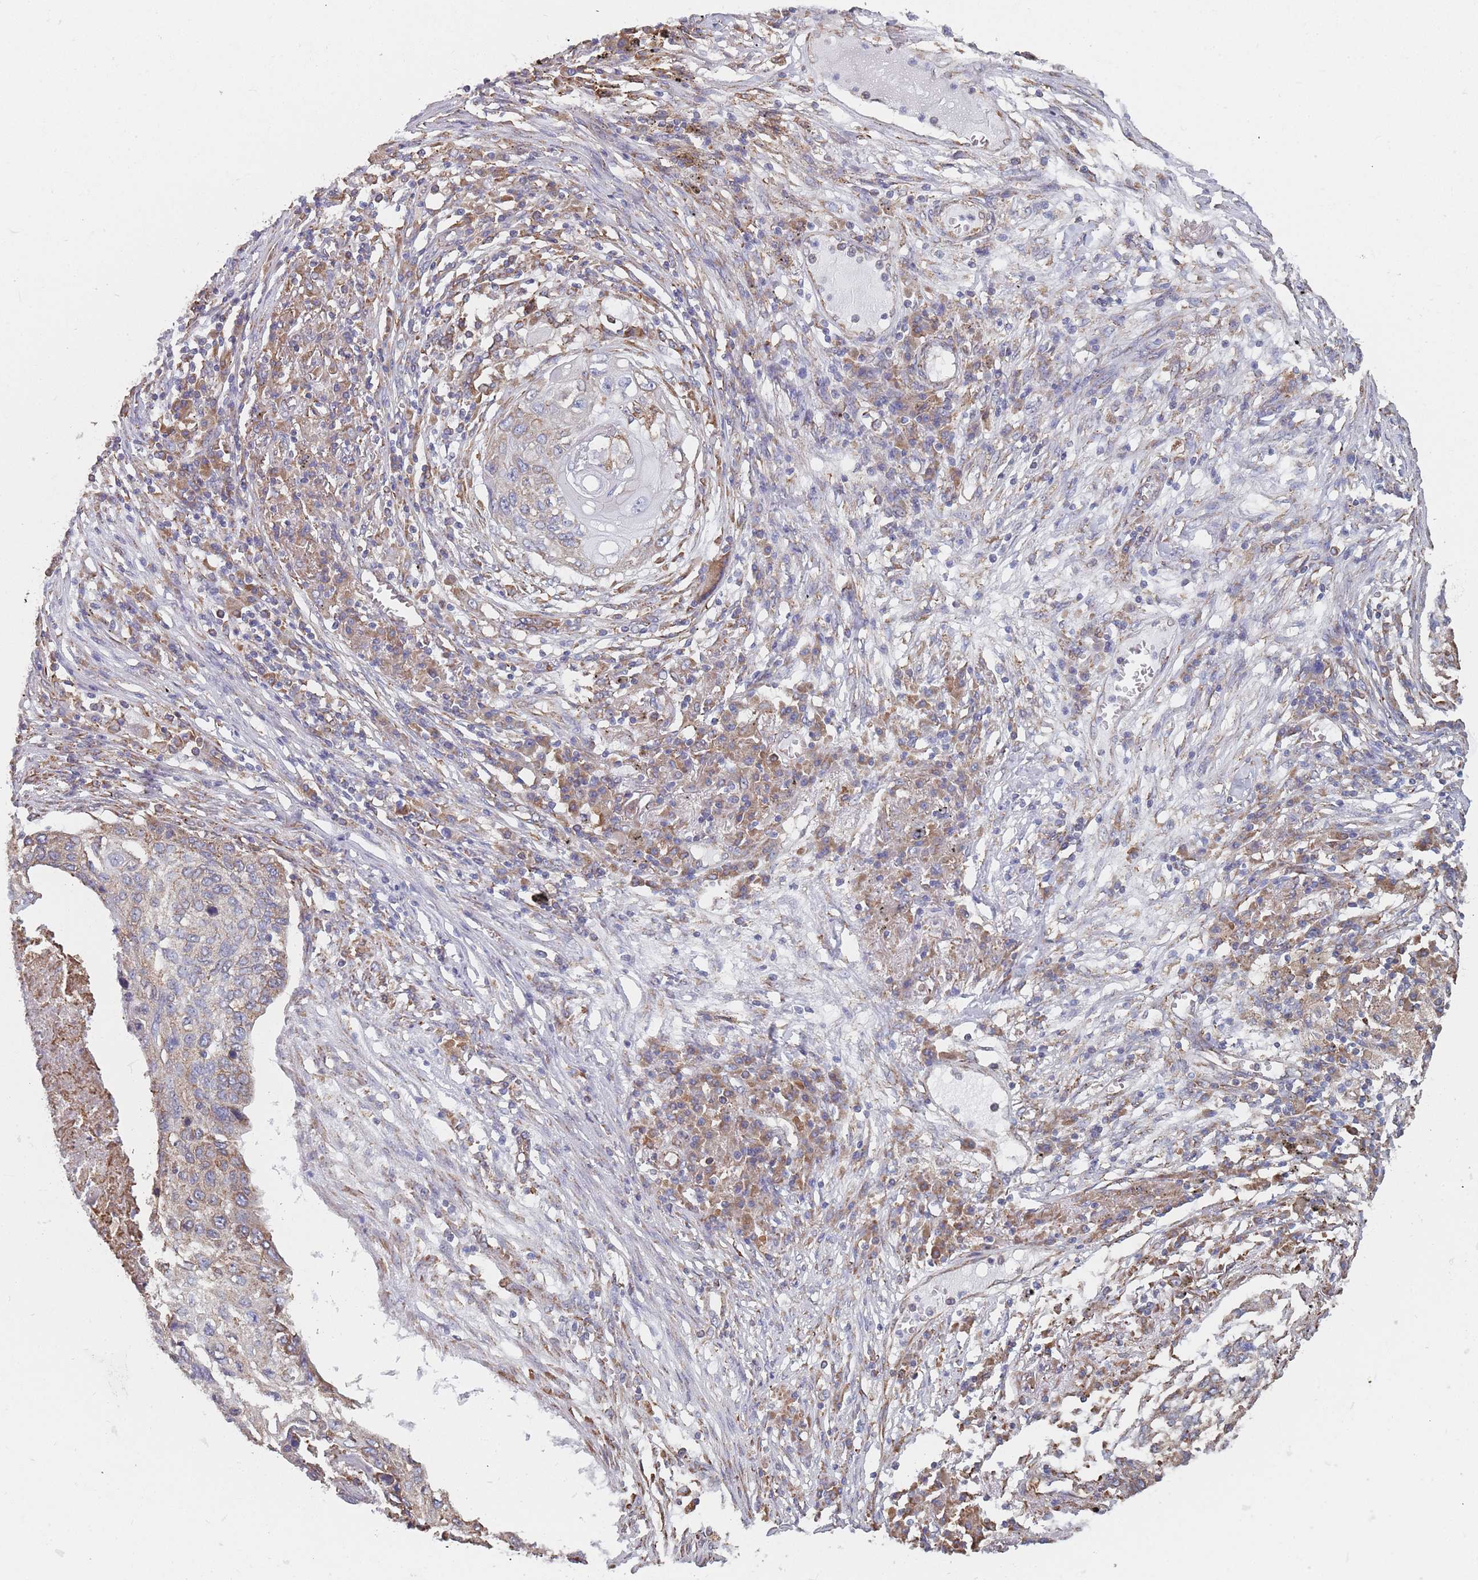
{"staining": {"intensity": "weak", "quantity": "25%-75%", "location": "cytoplasmic/membranous"}, "tissue": "lung cancer", "cell_type": "Tumor cells", "image_type": "cancer", "snomed": [{"axis": "morphology", "description": "Squamous cell carcinoma, NOS"}, {"axis": "topography", "description": "Lung"}], "caption": "Weak cytoplasmic/membranous expression is appreciated in about 25%-75% of tumor cells in lung squamous cell carcinoma.", "gene": "OR7C2", "patient": {"sex": "female", "age": 63}}